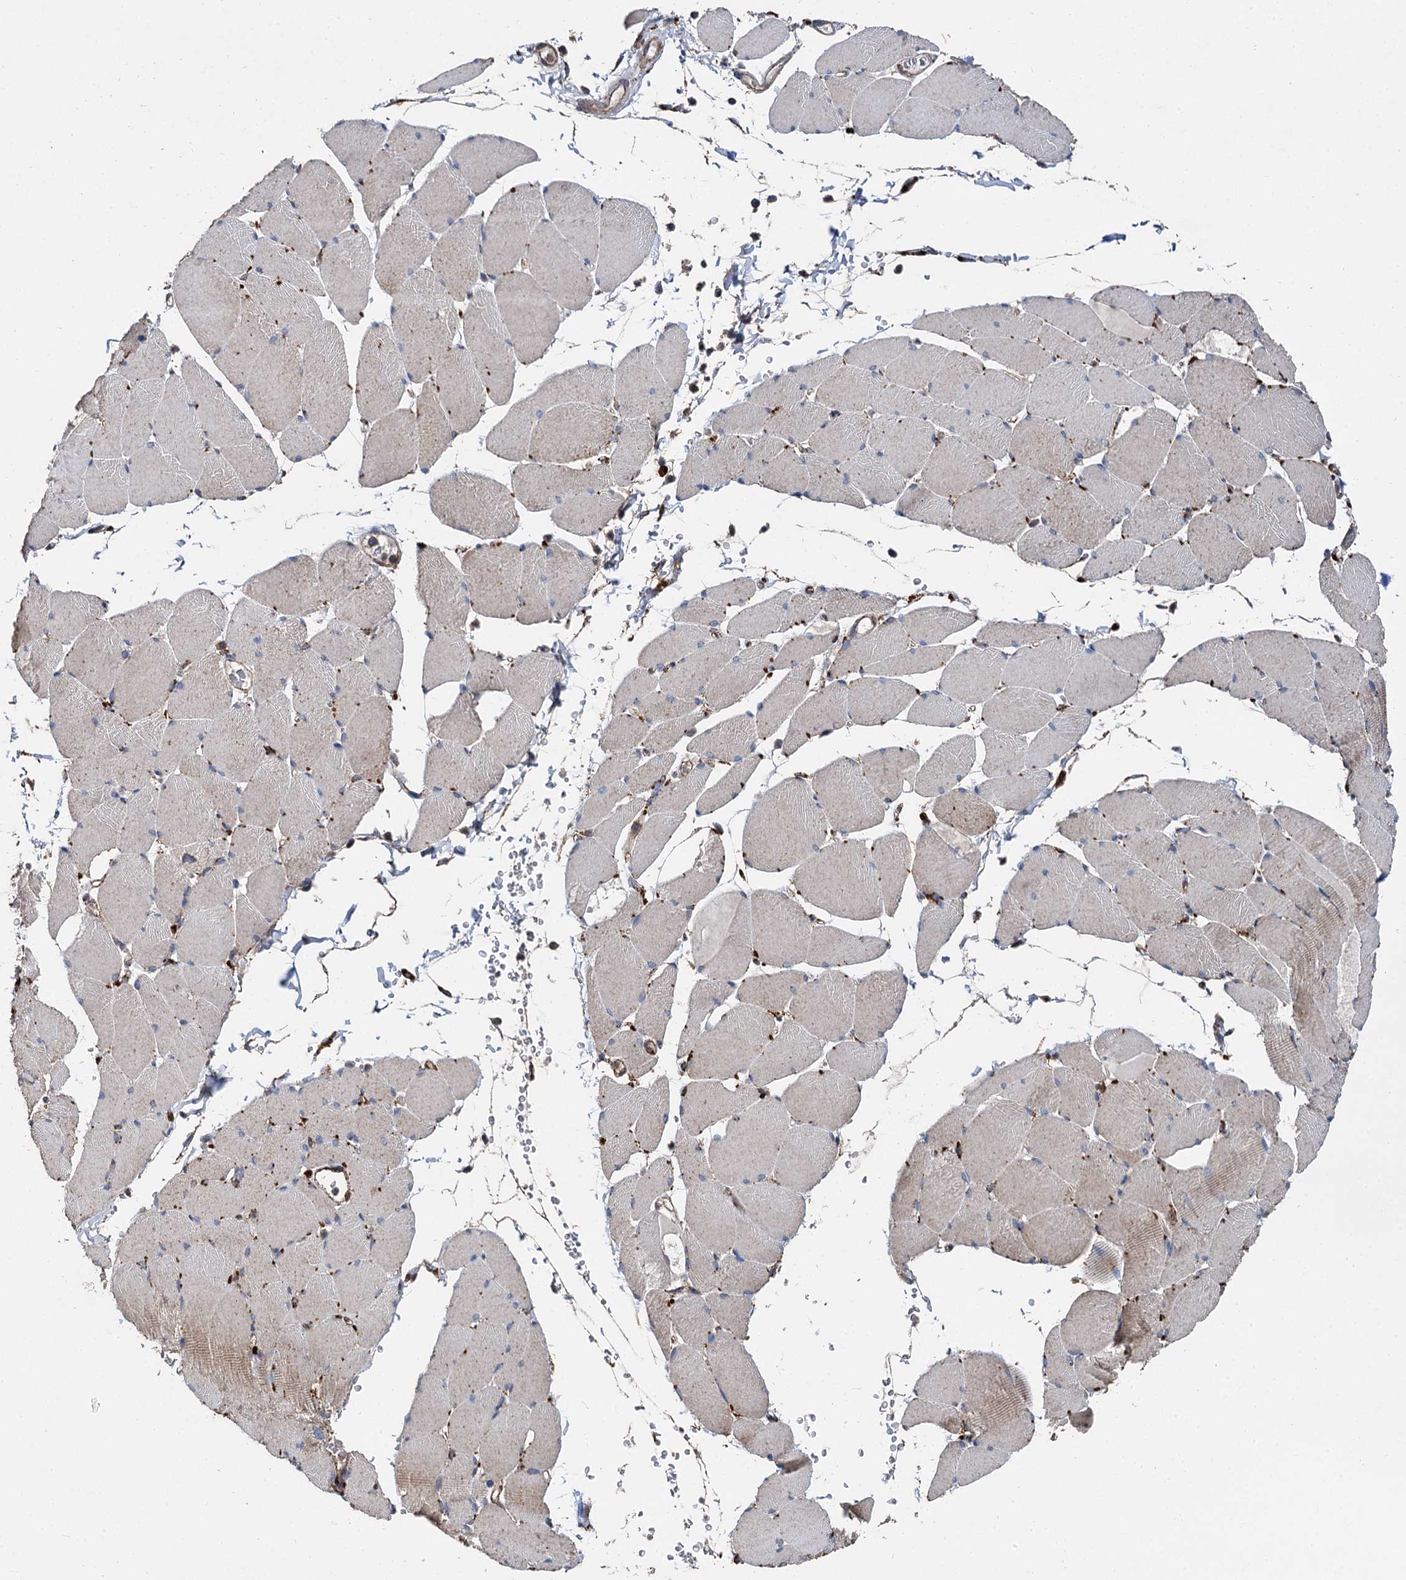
{"staining": {"intensity": "moderate", "quantity": "25%-75%", "location": "cytoplasmic/membranous"}, "tissue": "skeletal muscle", "cell_type": "Myocytes", "image_type": "normal", "snomed": [{"axis": "morphology", "description": "Normal tissue, NOS"}, {"axis": "topography", "description": "Skeletal muscle"}, {"axis": "topography", "description": "Head-Neck"}], "caption": "A photomicrograph showing moderate cytoplasmic/membranous positivity in approximately 25%-75% of myocytes in unremarkable skeletal muscle, as visualized by brown immunohistochemical staining.", "gene": "GBA1", "patient": {"sex": "male", "age": 66}}